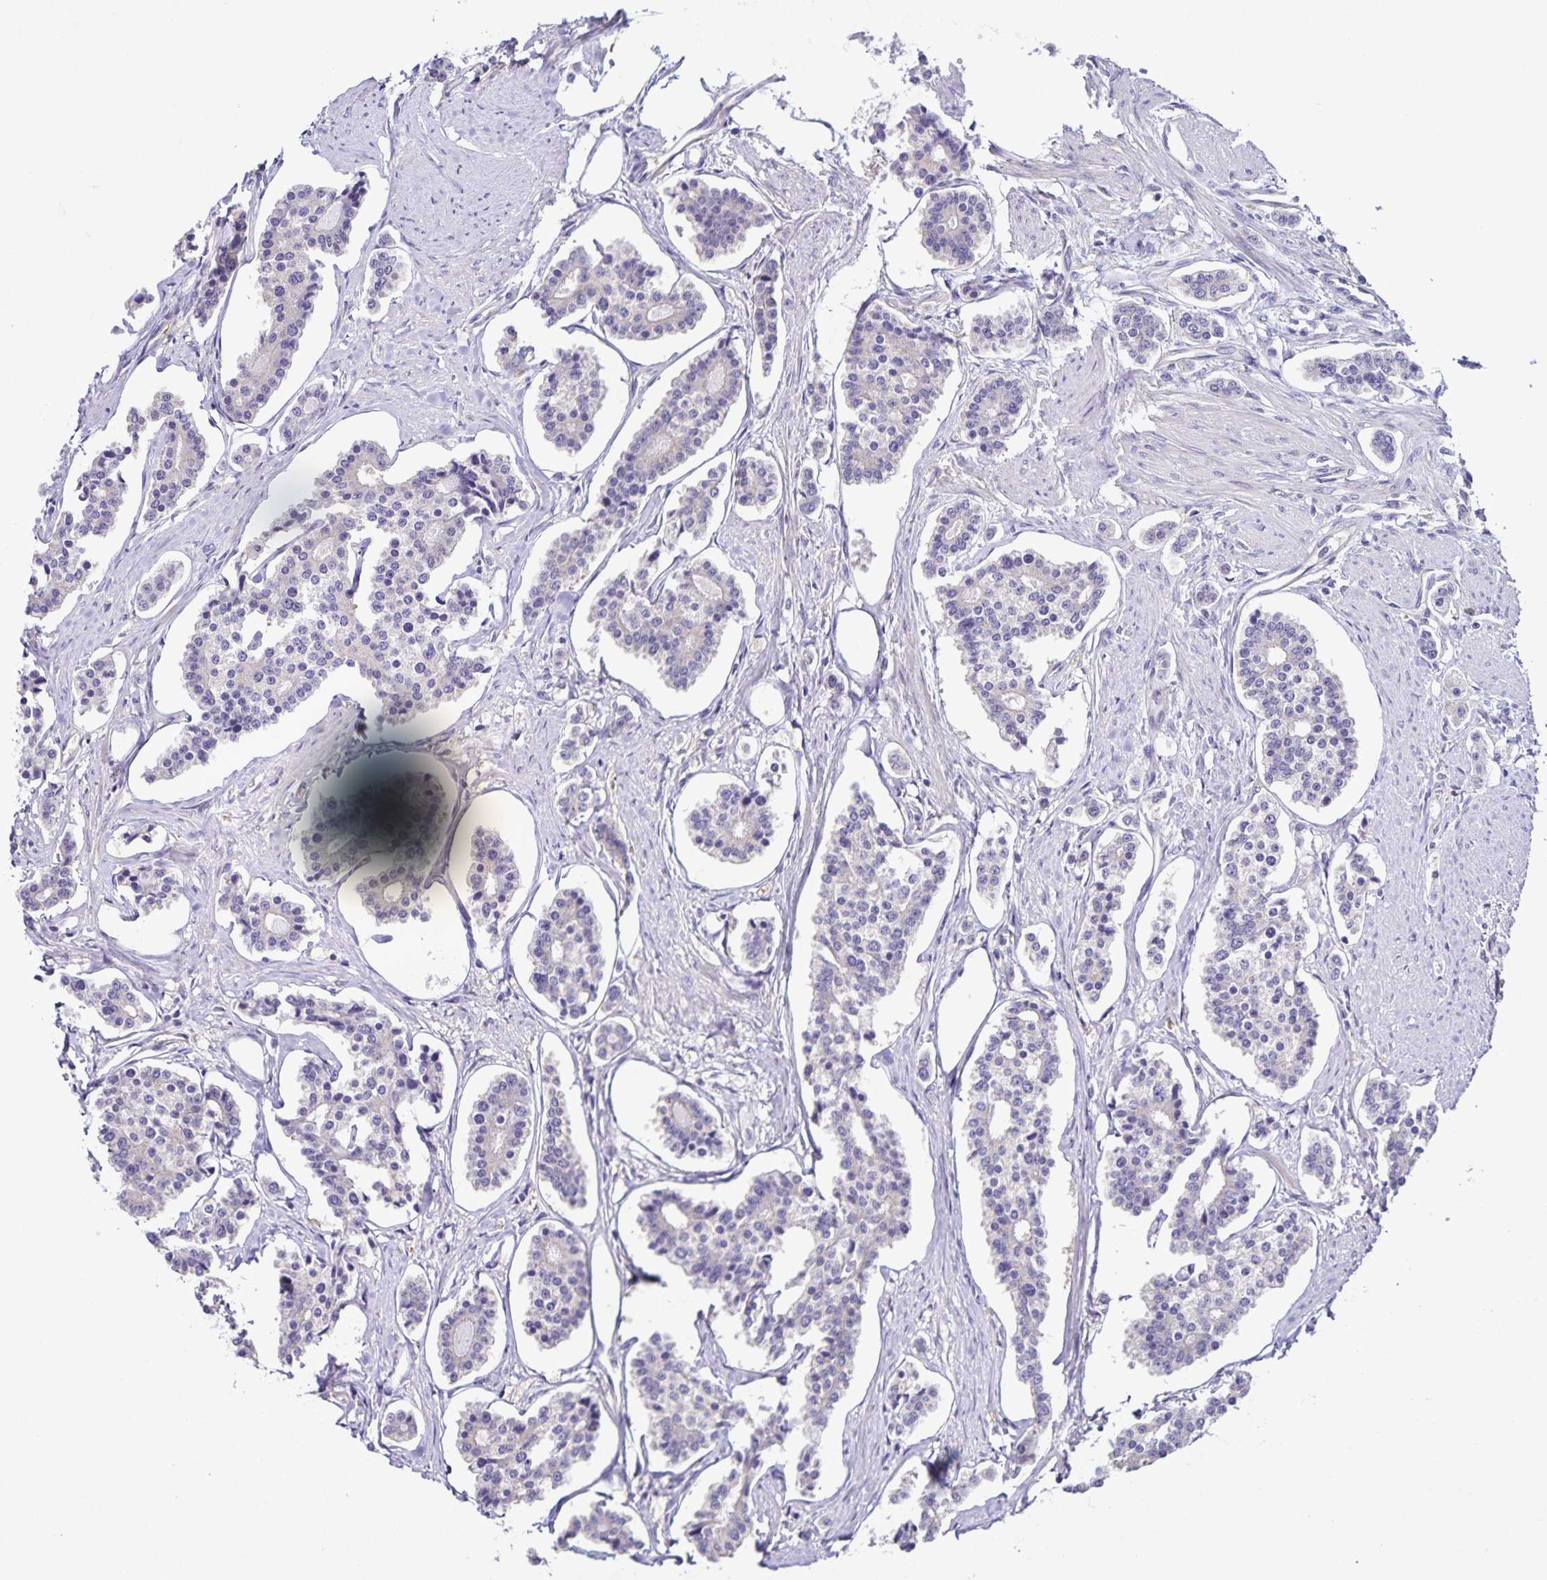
{"staining": {"intensity": "negative", "quantity": "none", "location": "none"}, "tissue": "carcinoid", "cell_type": "Tumor cells", "image_type": "cancer", "snomed": [{"axis": "morphology", "description": "Carcinoid, malignant, NOS"}, {"axis": "topography", "description": "Small intestine"}], "caption": "DAB immunohistochemical staining of human carcinoid exhibits no significant staining in tumor cells.", "gene": "BOLL", "patient": {"sex": "female", "age": 65}}